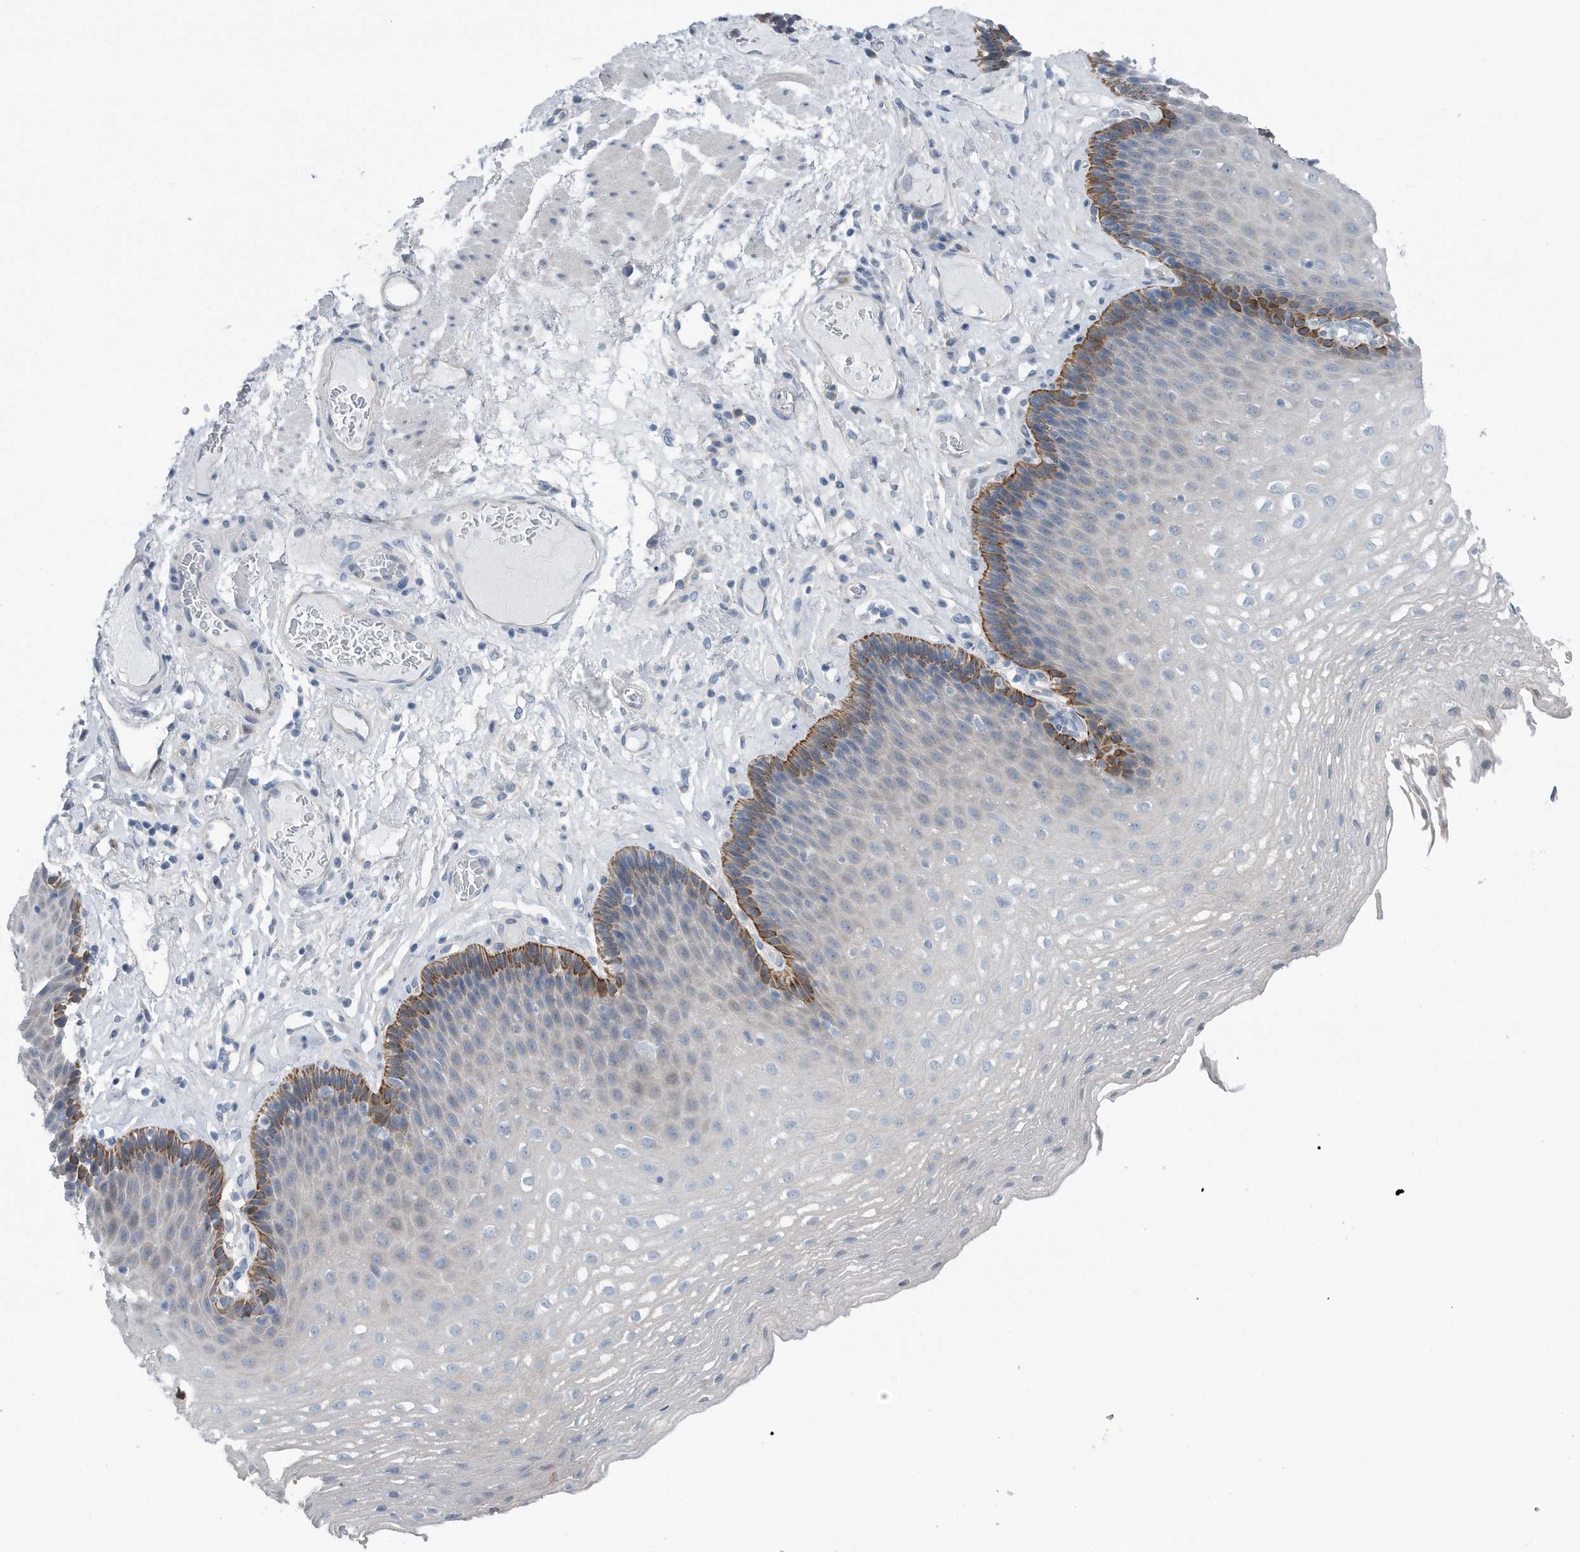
{"staining": {"intensity": "moderate", "quantity": "<25%", "location": "cytoplasmic/membranous"}, "tissue": "esophagus", "cell_type": "Squamous epithelial cells", "image_type": "normal", "snomed": [{"axis": "morphology", "description": "Normal tissue, NOS"}, {"axis": "topography", "description": "Esophagus"}], "caption": "An IHC photomicrograph of normal tissue is shown. Protein staining in brown highlights moderate cytoplasmic/membranous positivity in esophagus within squamous epithelial cells. (brown staining indicates protein expression, while blue staining denotes nuclei).", "gene": "YRDC", "patient": {"sex": "female", "age": 66}}